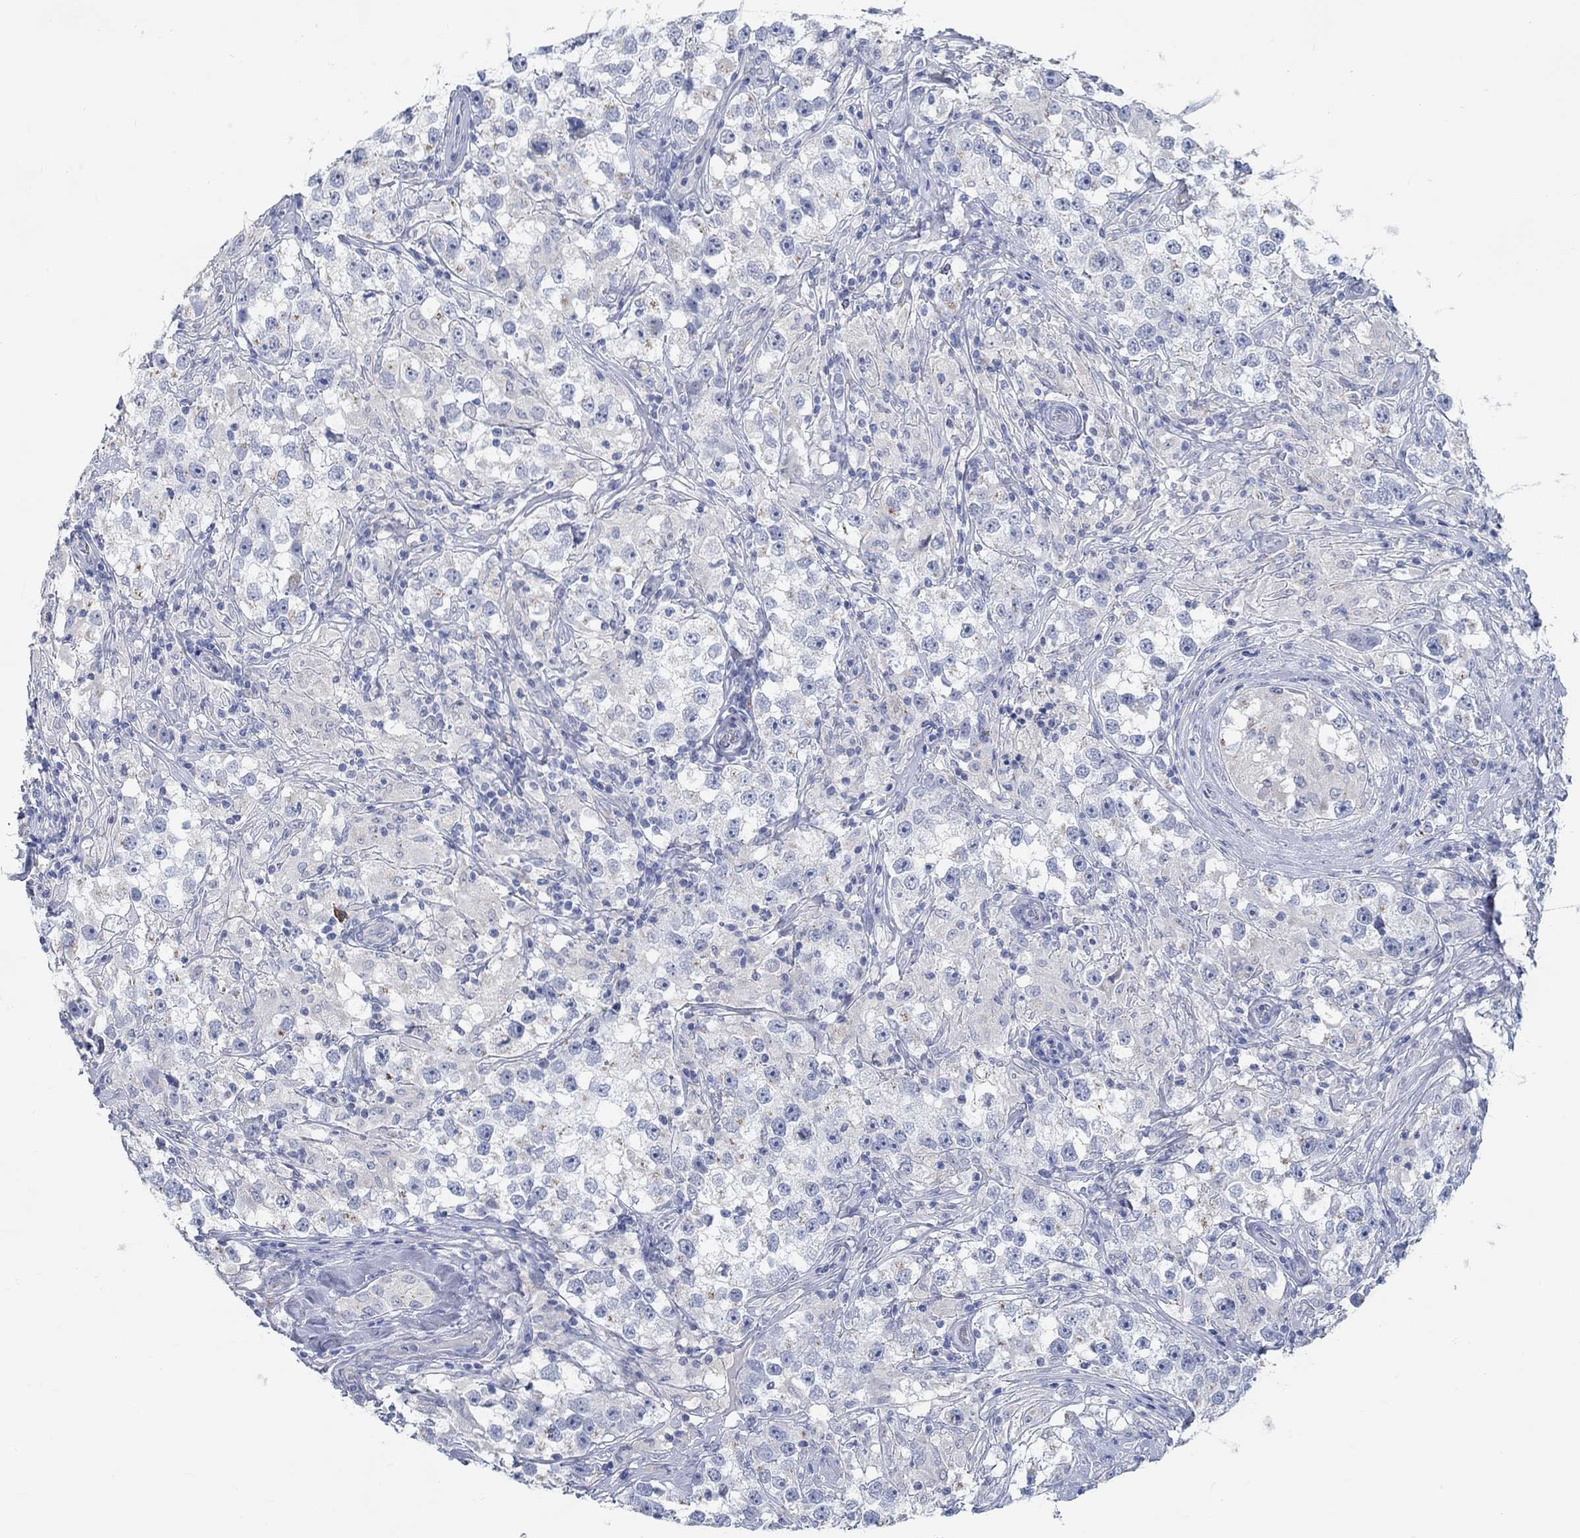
{"staining": {"intensity": "negative", "quantity": "none", "location": "none"}, "tissue": "testis cancer", "cell_type": "Tumor cells", "image_type": "cancer", "snomed": [{"axis": "morphology", "description": "Seminoma, NOS"}, {"axis": "topography", "description": "Testis"}], "caption": "A histopathology image of testis cancer stained for a protein shows no brown staining in tumor cells.", "gene": "TEKT4", "patient": {"sex": "male", "age": 46}}